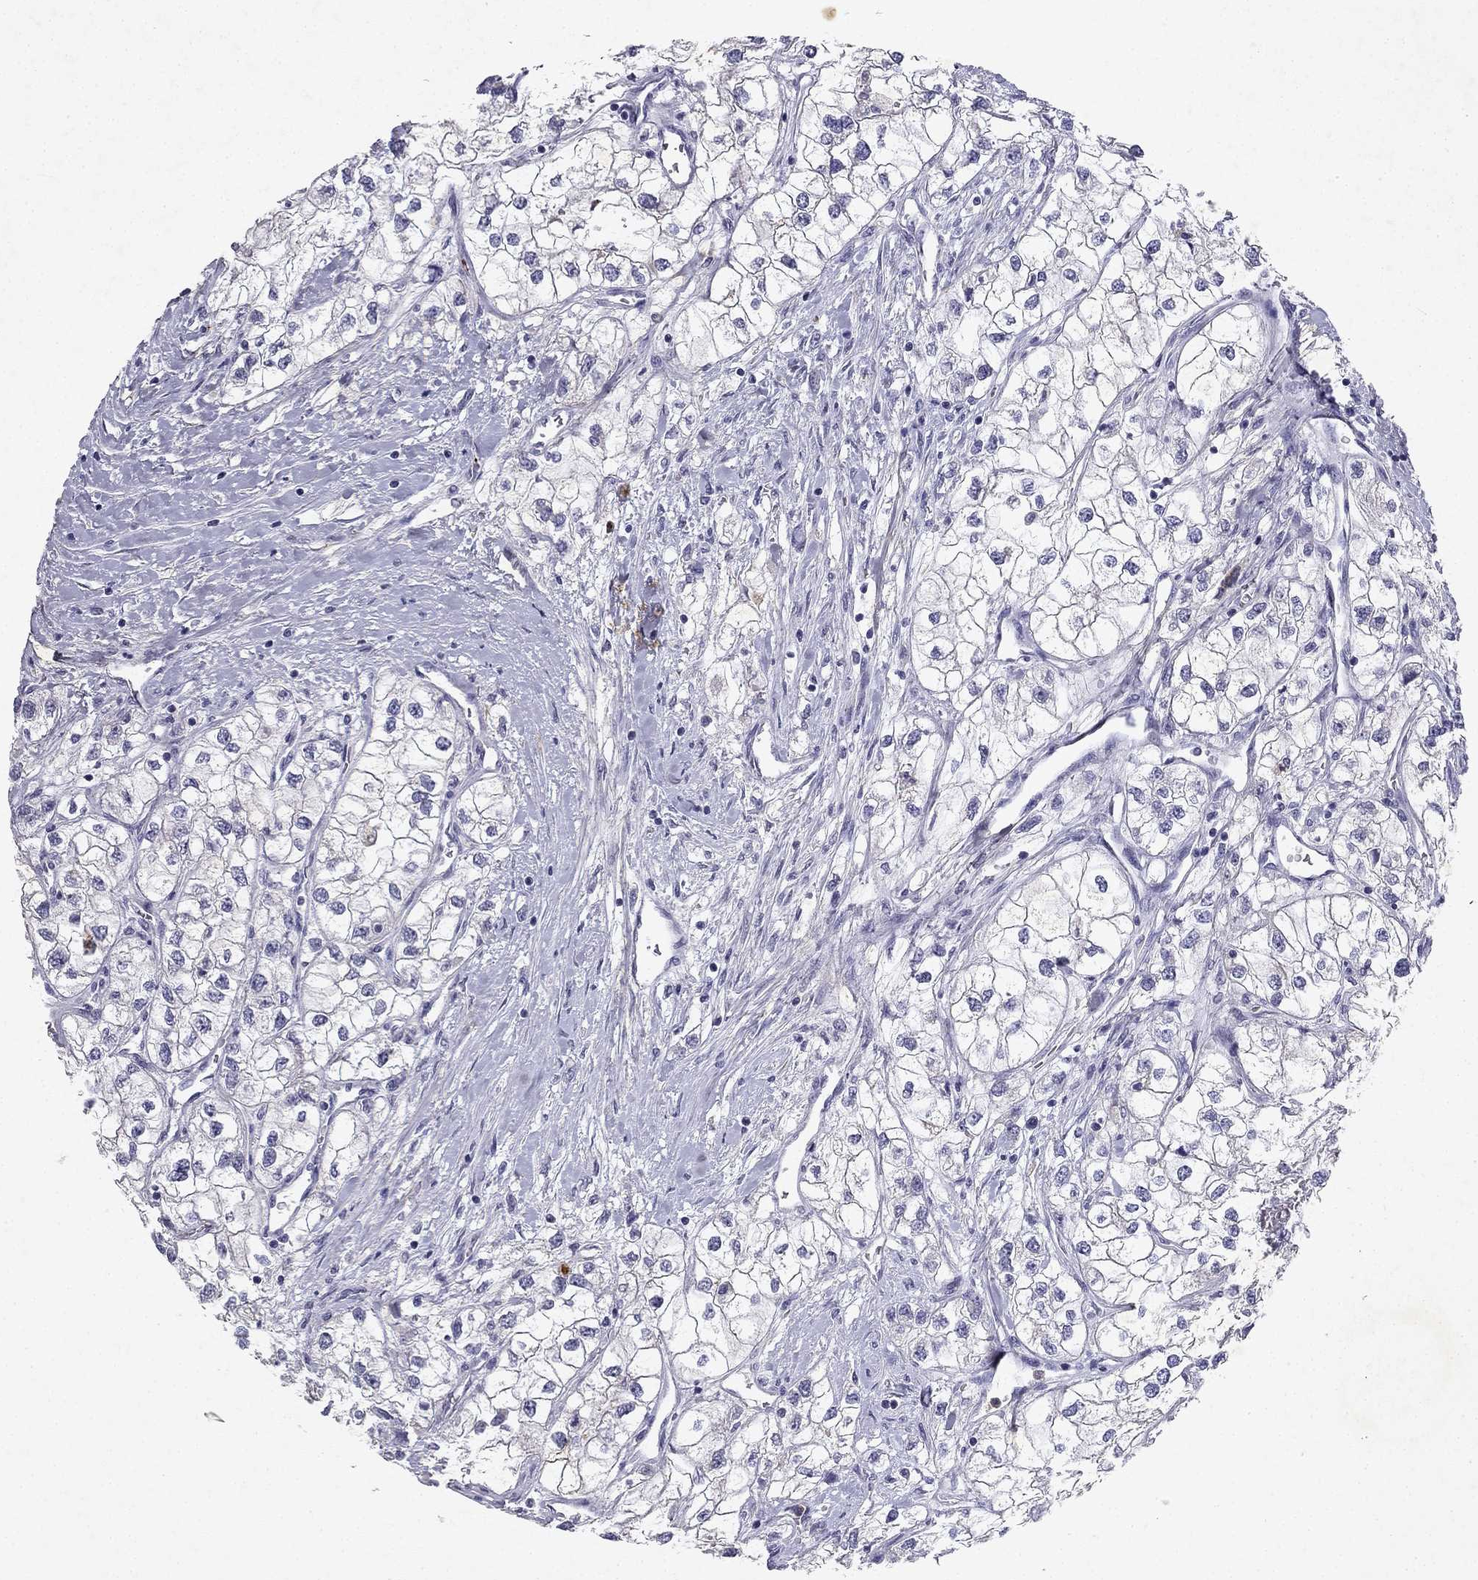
{"staining": {"intensity": "negative", "quantity": "none", "location": "none"}, "tissue": "renal cancer", "cell_type": "Tumor cells", "image_type": "cancer", "snomed": [{"axis": "morphology", "description": "Adenocarcinoma, NOS"}, {"axis": "topography", "description": "Kidney"}], "caption": "Protein analysis of renal adenocarcinoma shows no significant staining in tumor cells.", "gene": "SLC6A4", "patient": {"sex": "male", "age": 59}}